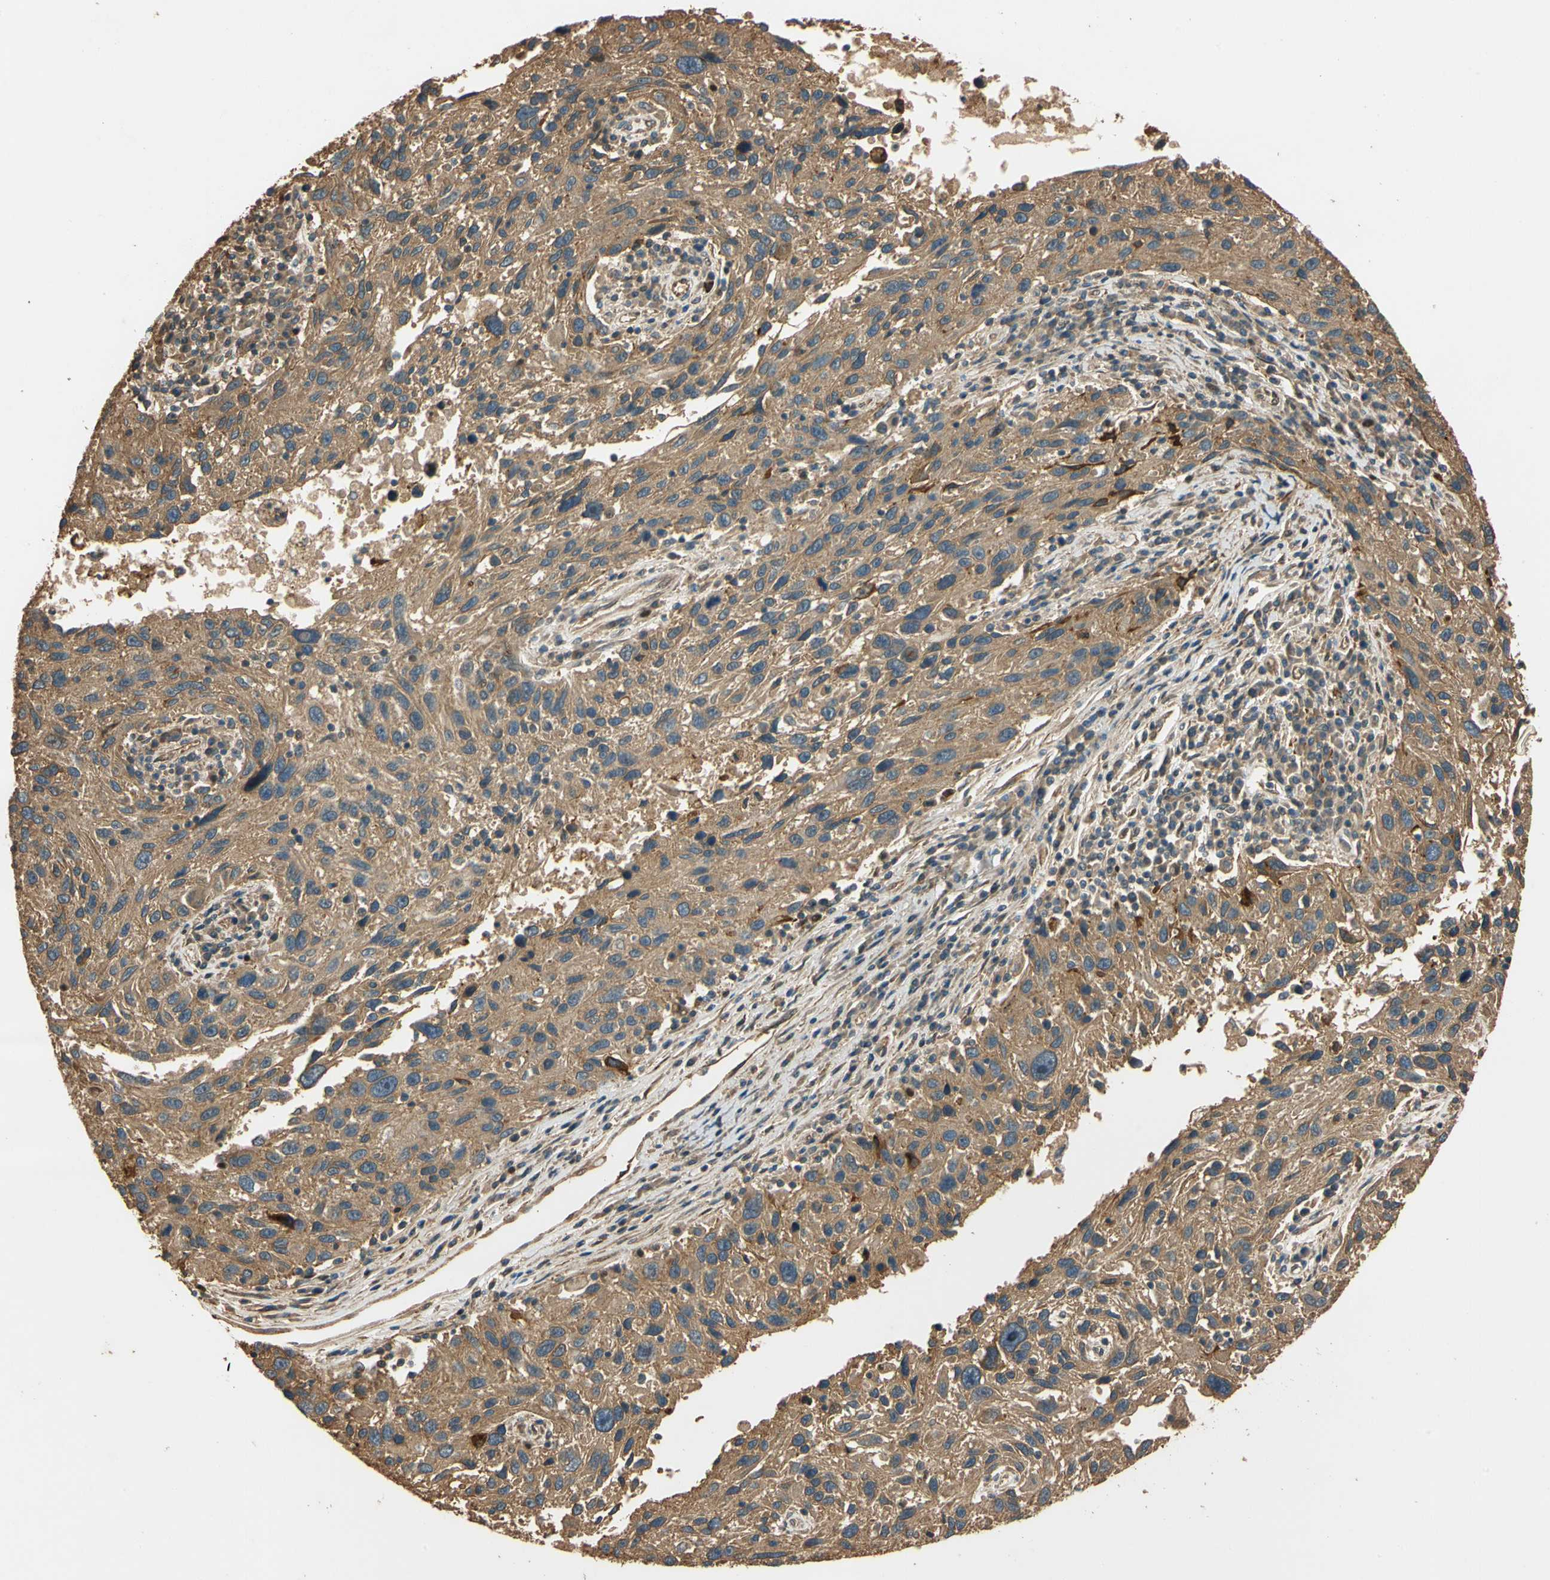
{"staining": {"intensity": "moderate", "quantity": ">75%", "location": "cytoplasmic/membranous"}, "tissue": "melanoma", "cell_type": "Tumor cells", "image_type": "cancer", "snomed": [{"axis": "morphology", "description": "Malignant melanoma, NOS"}, {"axis": "topography", "description": "Skin"}], "caption": "Immunohistochemical staining of malignant melanoma exhibits moderate cytoplasmic/membranous protein expression in approximately >75% of tumor cells.", "gene": "MGRN1", "patient": {"sex": "male", "age": 53}}